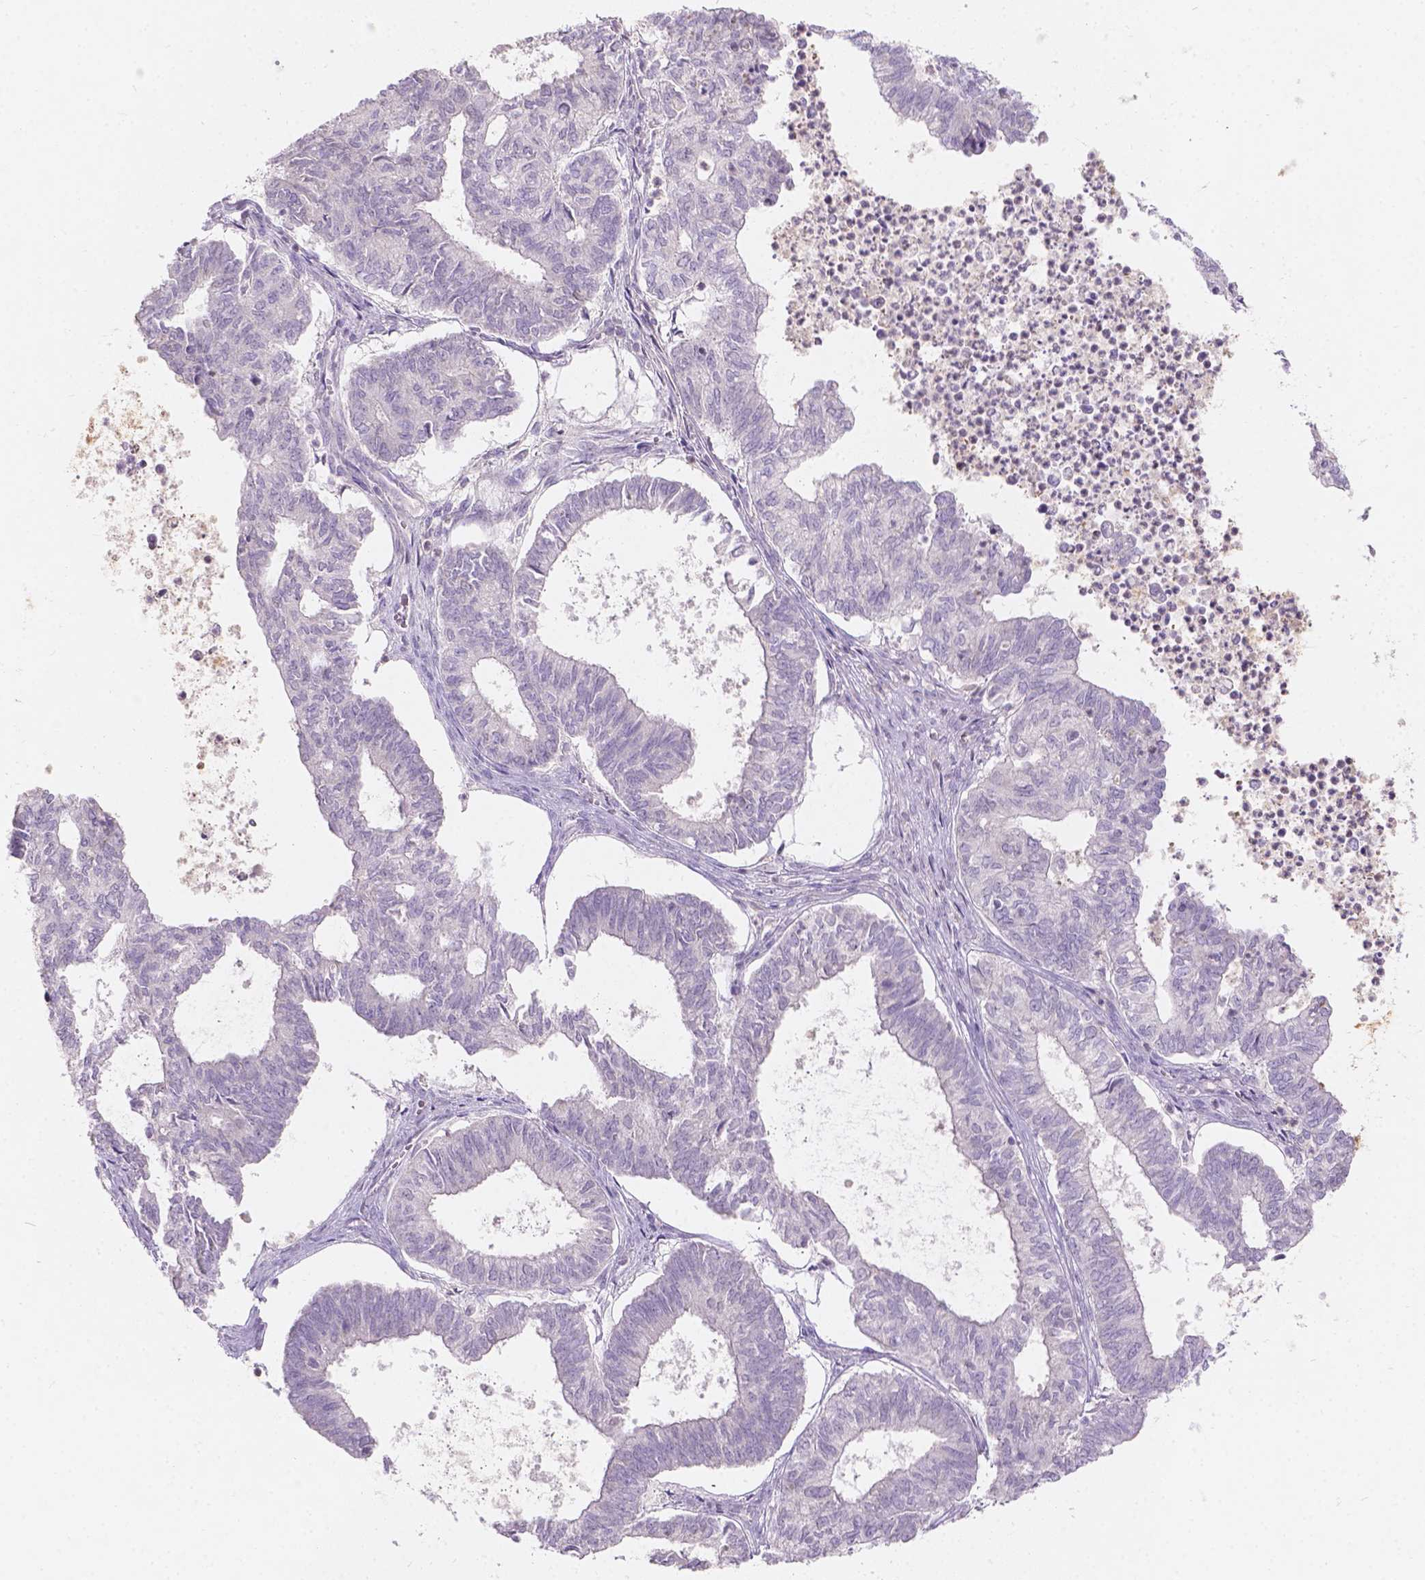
{"staining": {"intensity": "negative", "quantity": "none", "location": "none"}, "tissue": "ovarian cancer", "cell_type": "Tumor cells", "image_type": "cancer", "snomed": [{"axis": "morphology", "description": "Carcinoma, endometroid"}, {"axis": "topography", "description": "Ovary"}], "caption": "The photomicrograph displays no staining of tumor cells in ovarian cancer (endometroid carcinoma).", "gene": "DCAF4L1", "patient": {"sex": "female", "age": 64}}